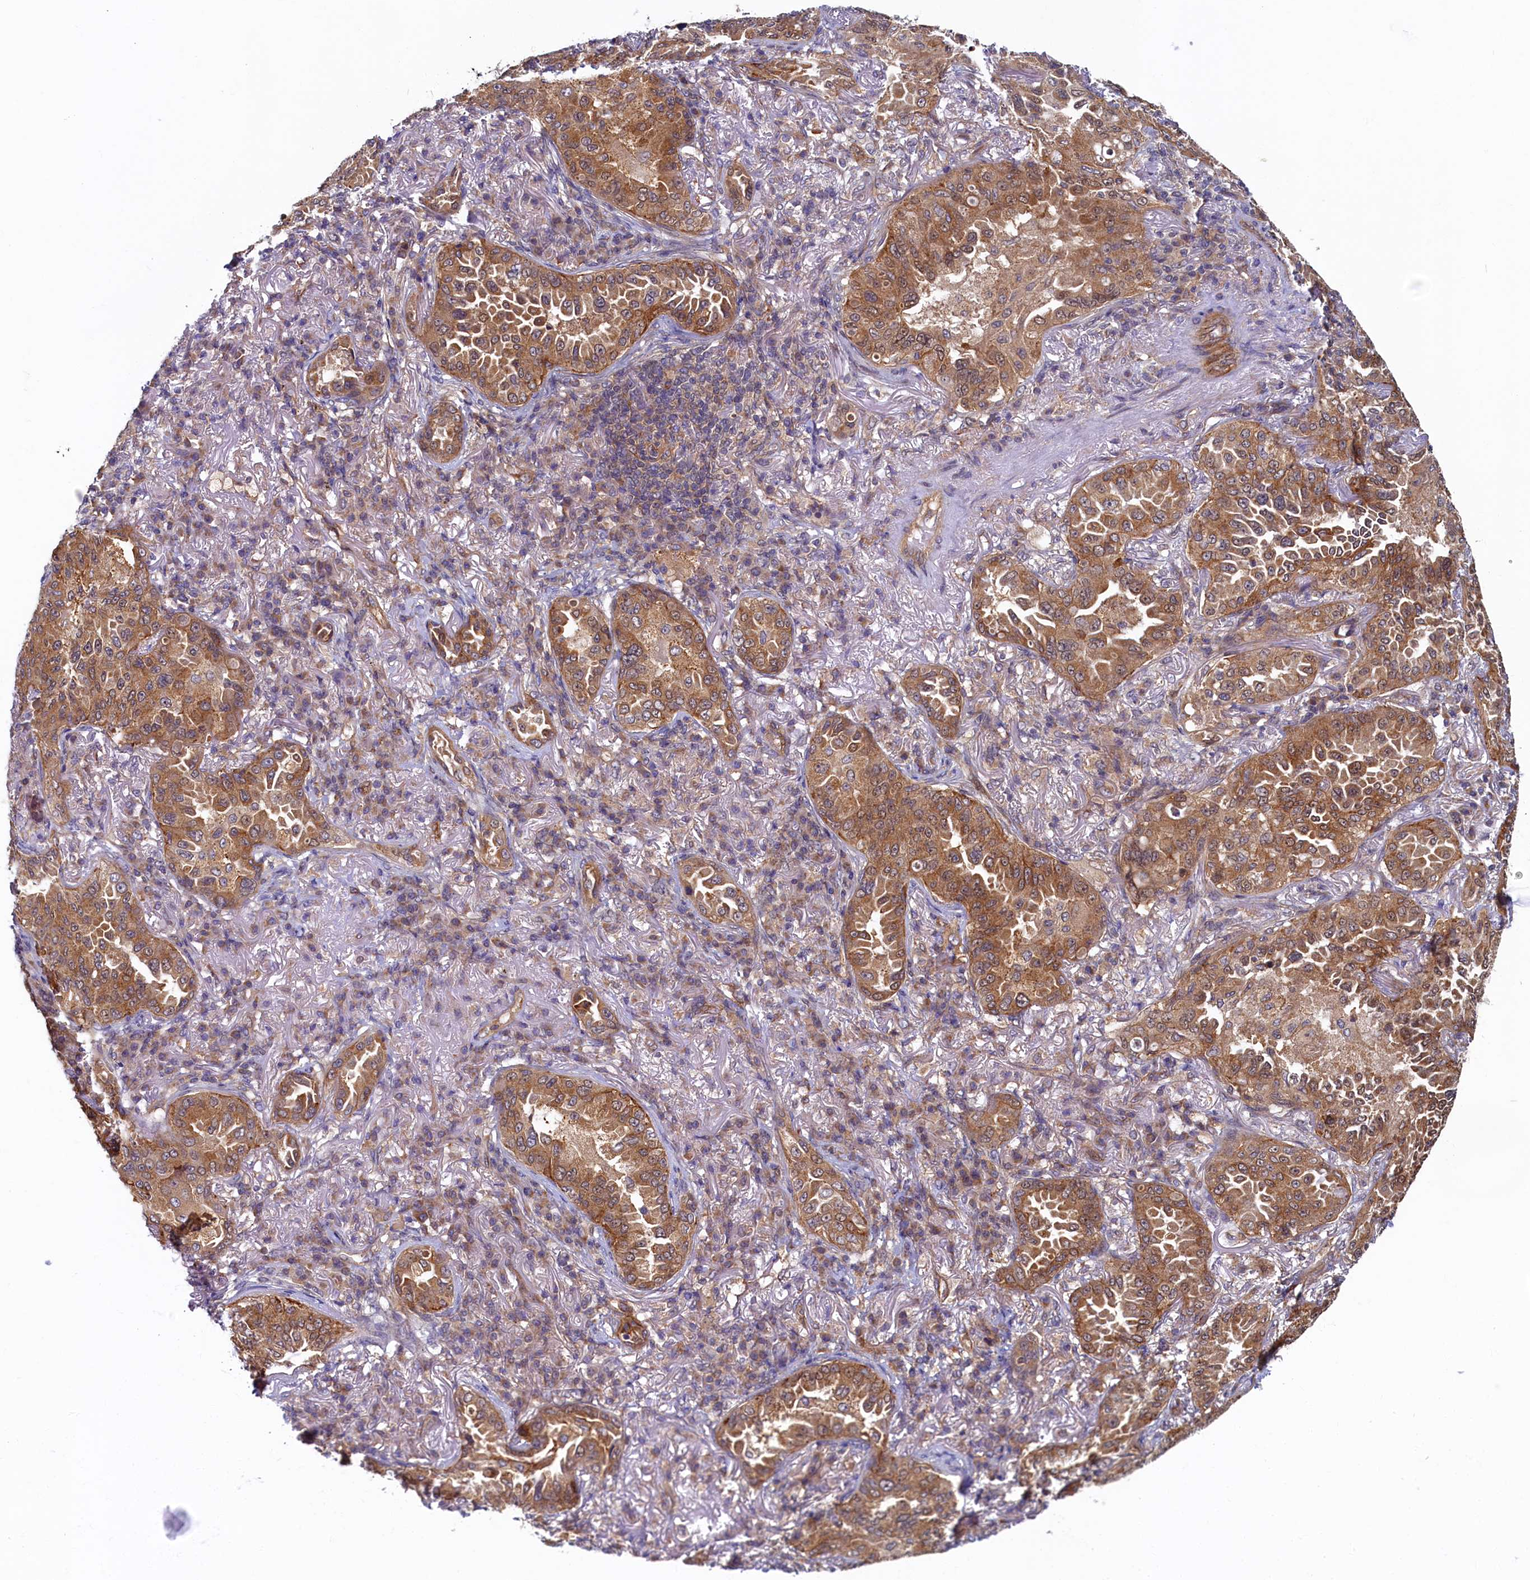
{"staining": {"intensity": "moderate", "quantity": ">75%", "location": "cytoplasmic/membranous"}, "tissue": "lung cancer", "cell_type": "Tumor cells", "image_type": "cancer", "snomed": [{"axis": "morphology", "description": "Adenocarcinoma, NOS"}, {"axis": "topography", "description": "Lung"}], "caption": "Adenocarcinoma (lung) tissue reveals moderate cytoplasmic/membranous staining in approximately >75% of tumor cells", "gene": "STX12", "patient": {"sex": "female", "age": 69}}